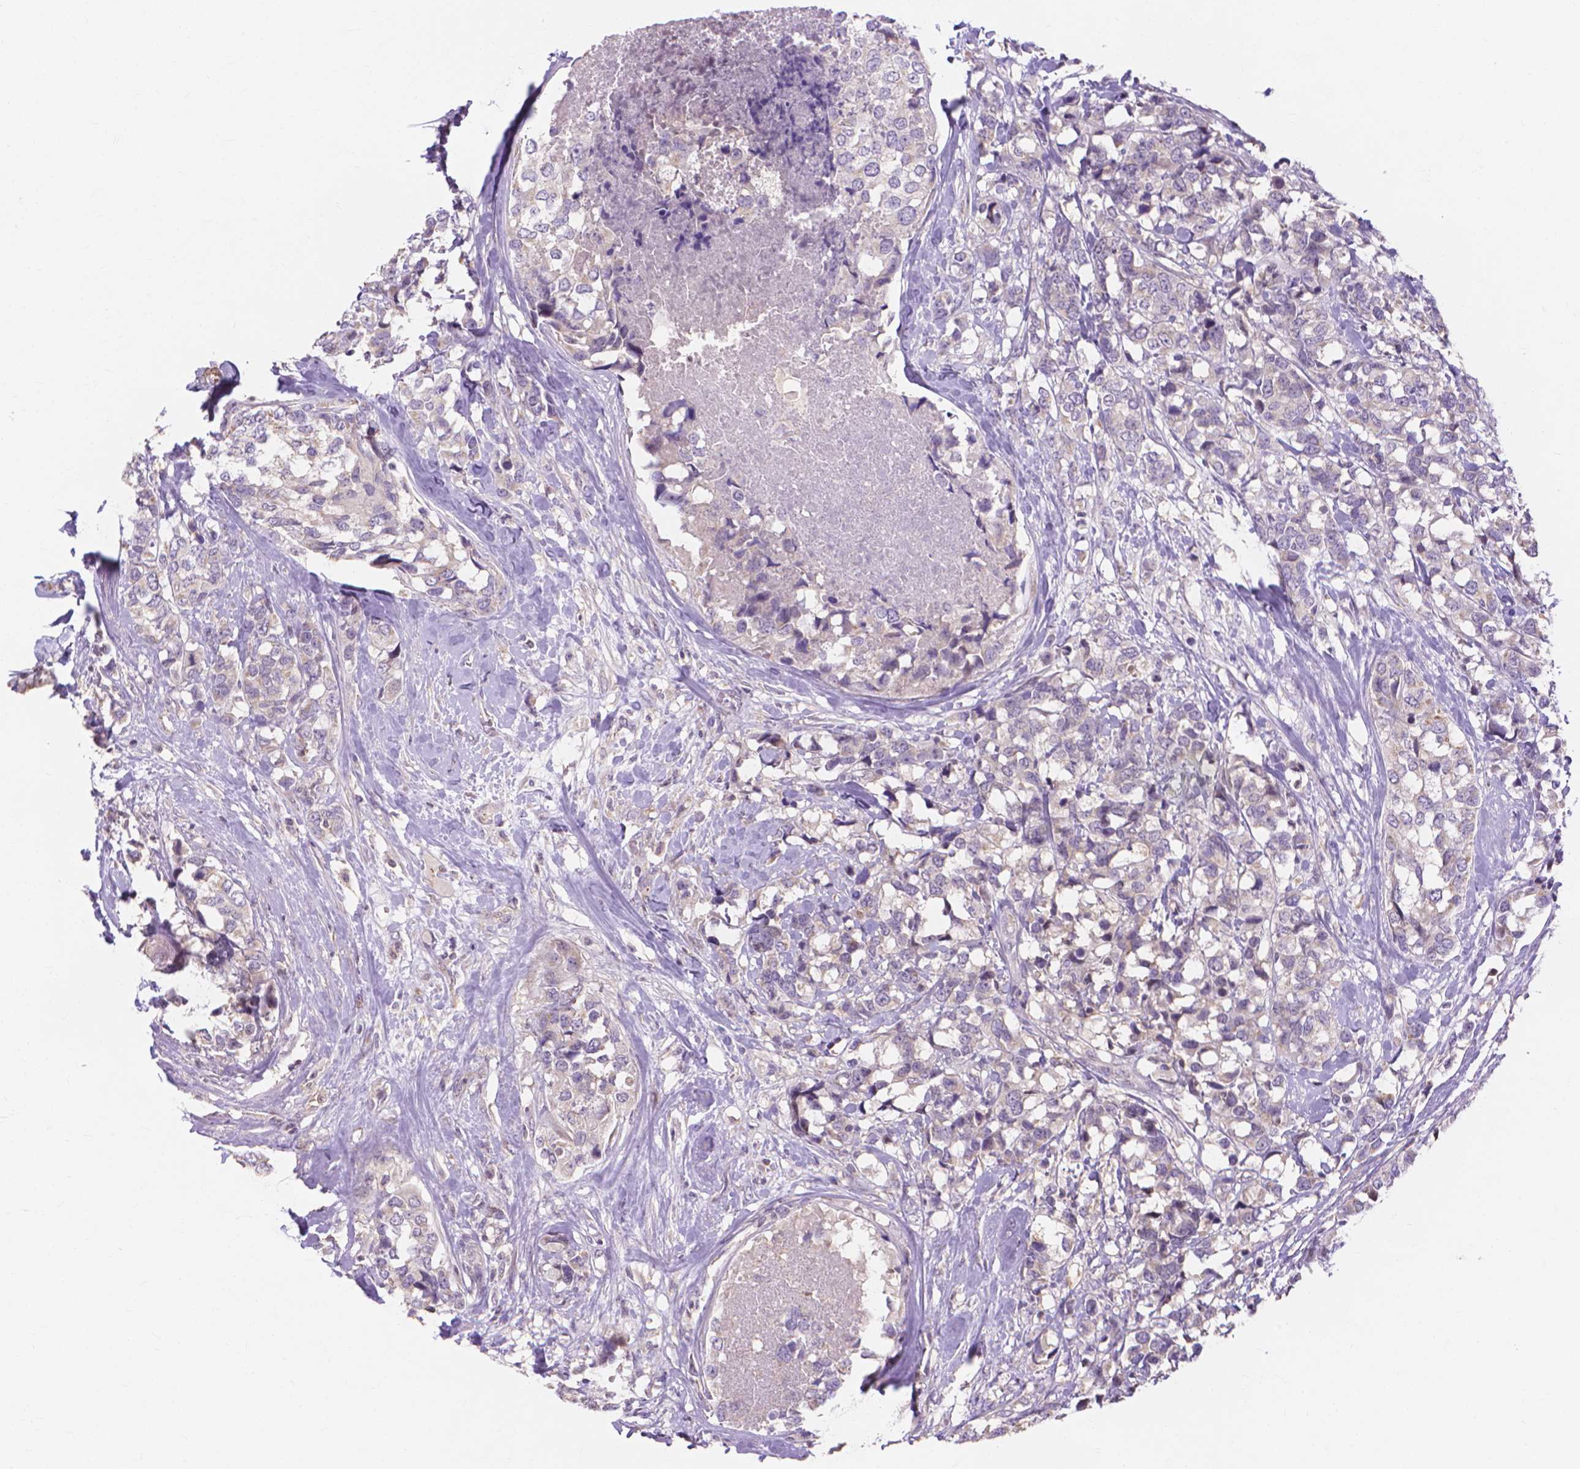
{"staining": {"intensity": "negative", "quantity": "none", "location": "none"}, "tissue": "breast cancer", "cell_type": "Tumor cells", "image_type": "cancer", "snomed": [{"axis": "morphology", "description": "Lobular carcinoma"}, {"axis": "topography", "description": "Breast"}], "caption": "This is an IHC histopathology image of human breast cancer (lobular carcinoma). There is no positivity in tumor cells.", "gene": "PRDM13", "patient": {"sex": "female", "age": 59}}